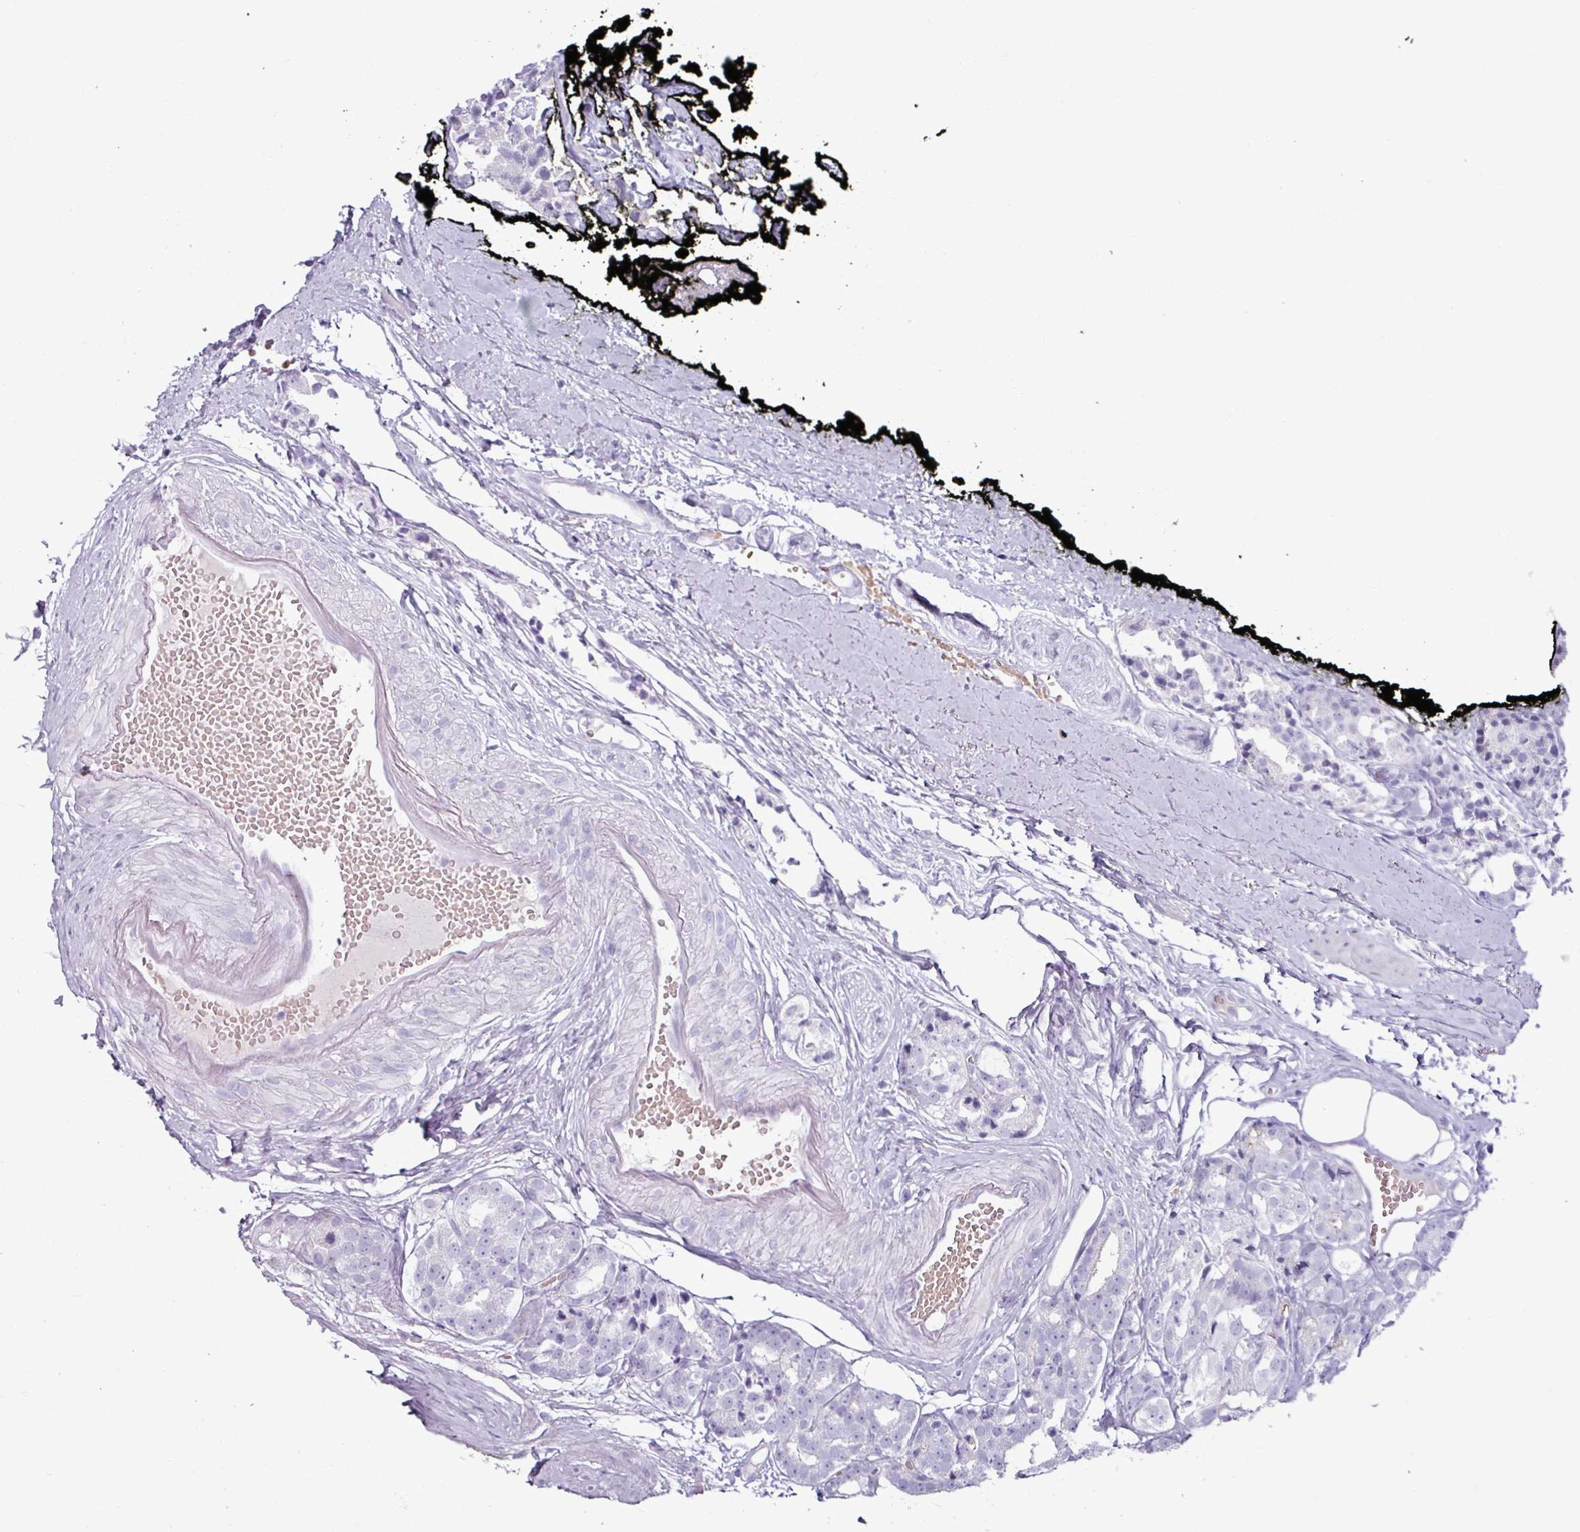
{"staining": {"intensity": "negative", "quantity": "none", "location": "none"}, "tissue": "prostate cancer", "cell_type": "Tumor cells", "image_type": "cancer", "snomed": [{"axis": "morphology", "description": "Adenocarcinoma, High grade"}, {"axis": "topography", "description": "Prostate"}], "caption": "Immunohistochemistry of prostate cancer shows no positivity in tumor cells. The staining was performed using DAB (3,3'-diaminobenzidine) to visualize the protein expression in brown, while the nuclei were stained in blue with hematoxylin (Magnification: 20x).", "gene": "CLCA1", "patient": {"sex": "male", "age": 71}}